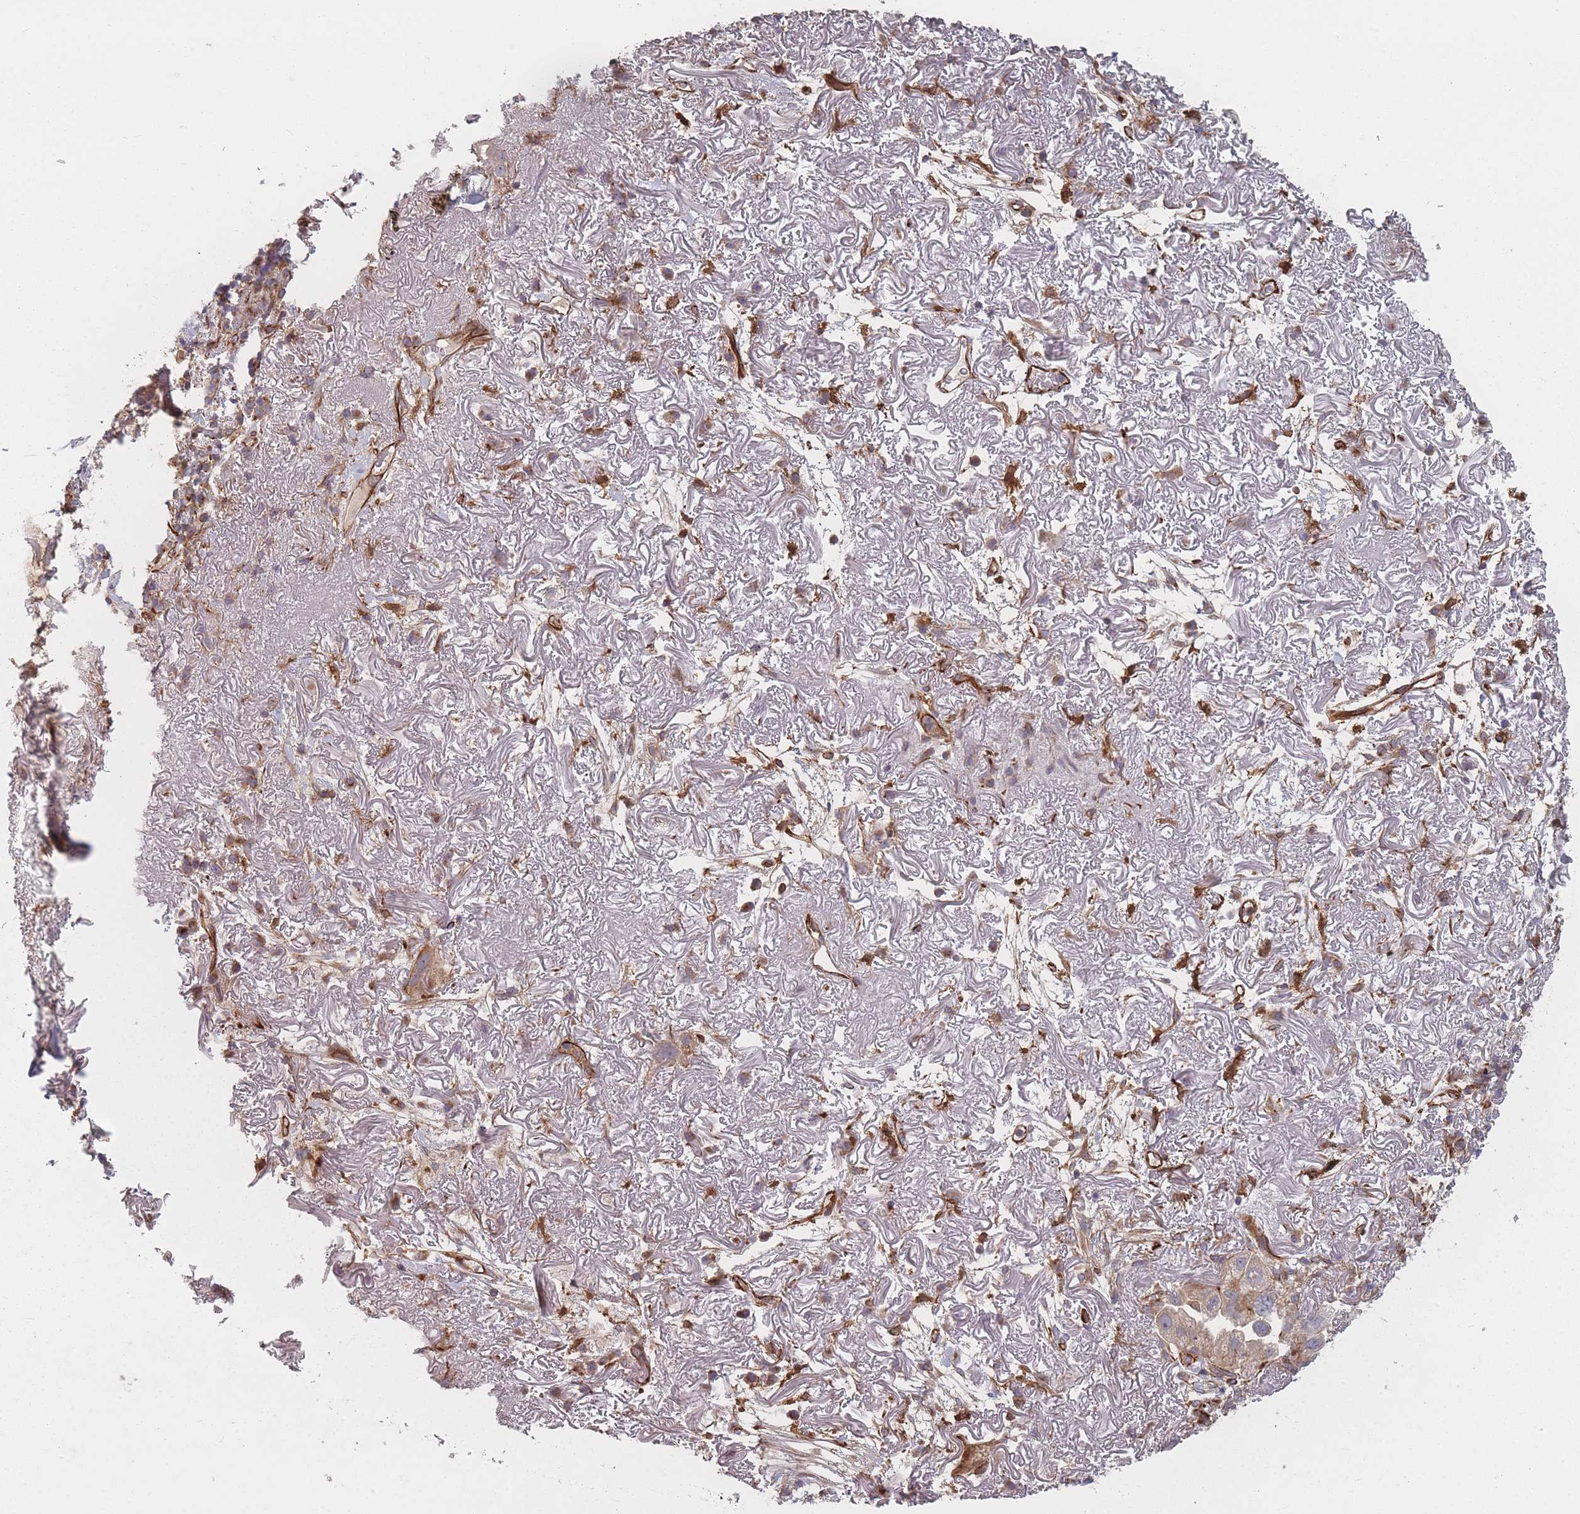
{"staining": {"intensity": "negative", "quantity": "none", "location": "none"}, "tissue": "lung cancer", "cell_type": "Tumor cells", "image_type": "cancer", "snomed": [{"axis": "morphology", "description": "Adenocarcinoma, NOS"}, {"axis": "topography", "description": "Lung"}], "caption": "Immunohistochemistry image of human adenocarcinoma (lung) stained for a protein (brown), which demonstrates no expression in tumor cells.", "gene": "EEF1AKMT2", "patient": {"sex": "female", "age": 69}}